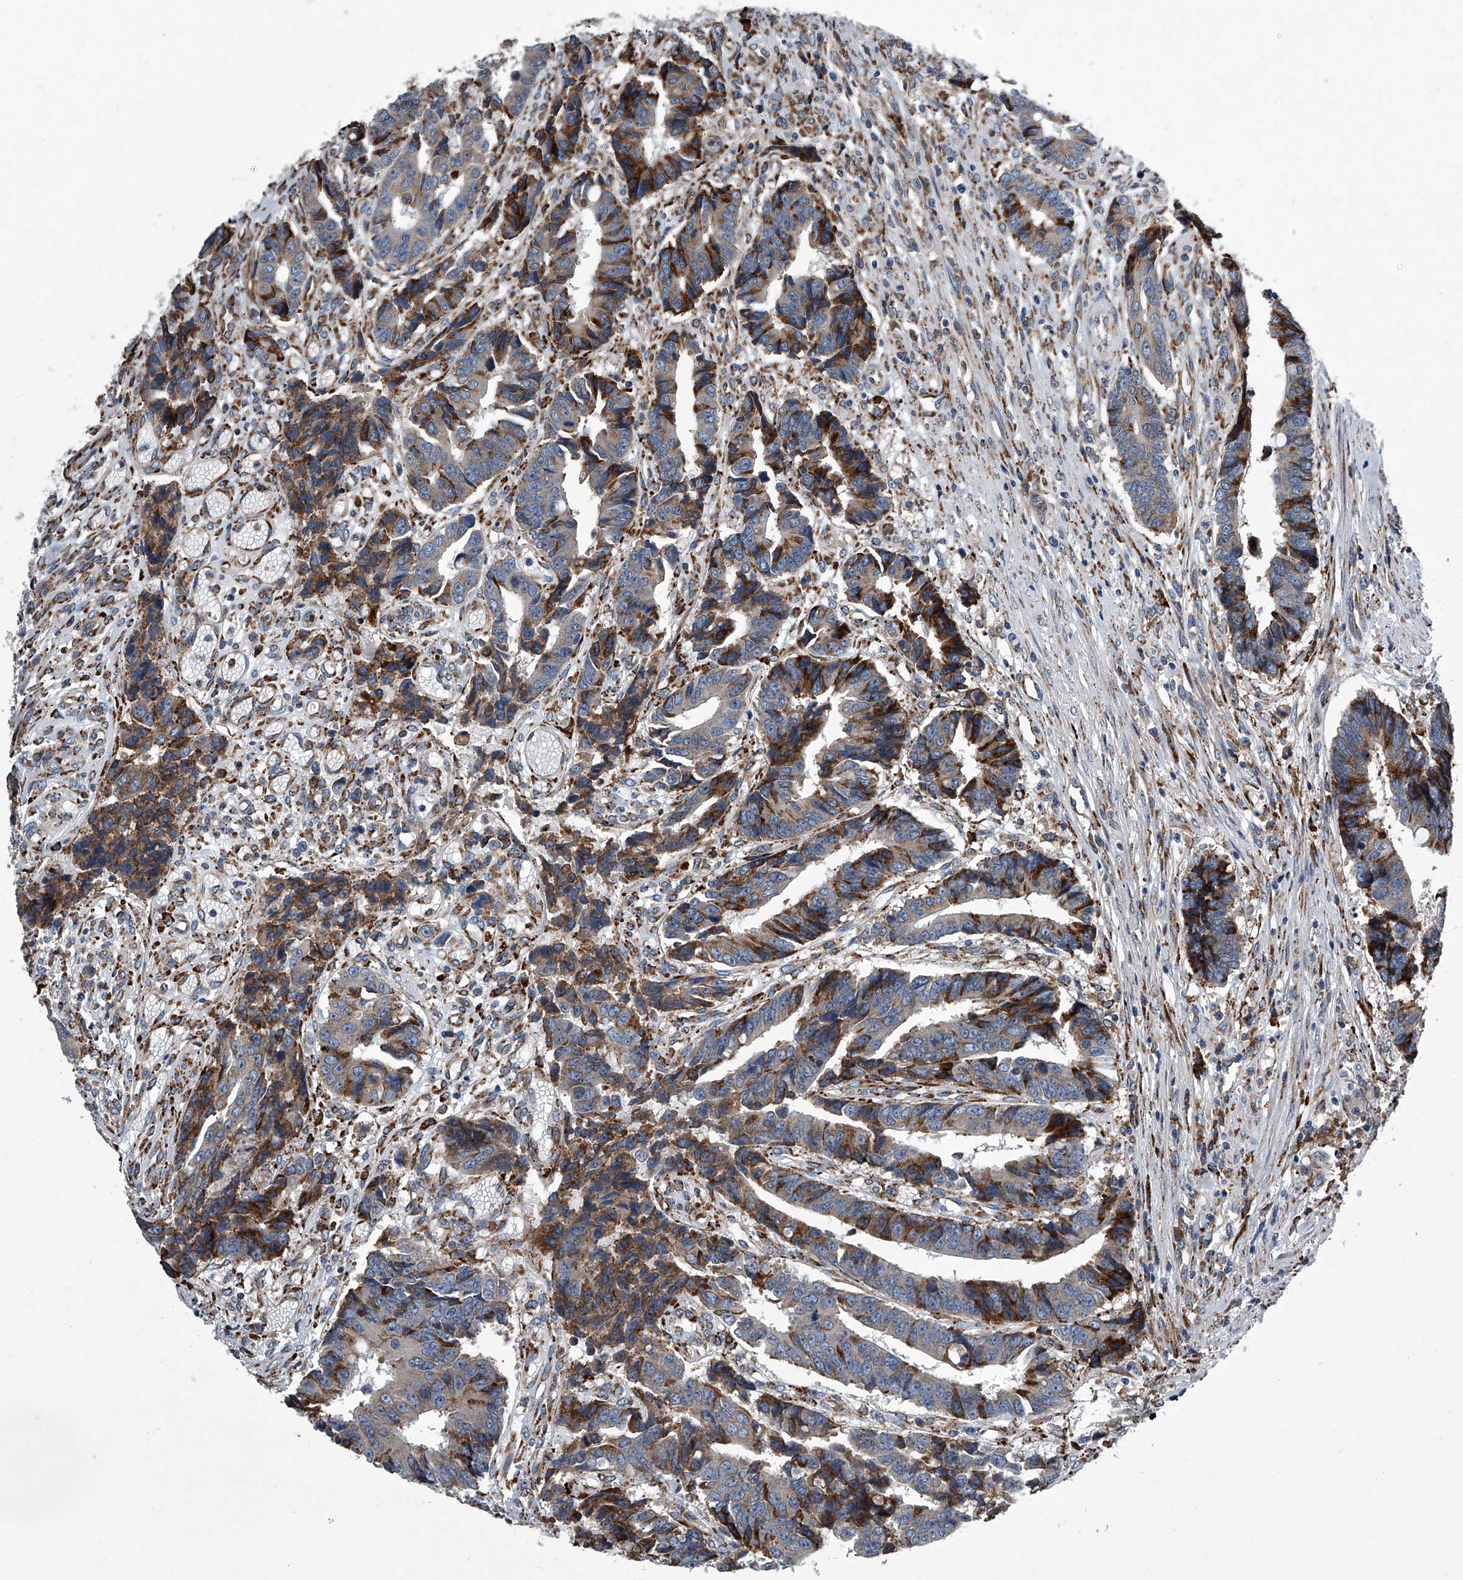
{"staining": {"intensity": "moderate", "quantity": "<25%", "location": "cytoplasmic/membranous"}, "tissue": "colorectal cancer", "cell_type": "Tumor cells", "image_type": "cancer", "snomed": [{"axis": "morphology", "description": "Adenocarcinoma, NOS"}, {"axis": "topography", "description": "Rectum"}], "caption": "The image exhibits staining of colorectal cancer, revealing moderate cytoplasmic/membranous protein staining (brown color) within tumor cells.", "gene": "TMEM63C", "patient": {"sex": "male", "age": 84}}